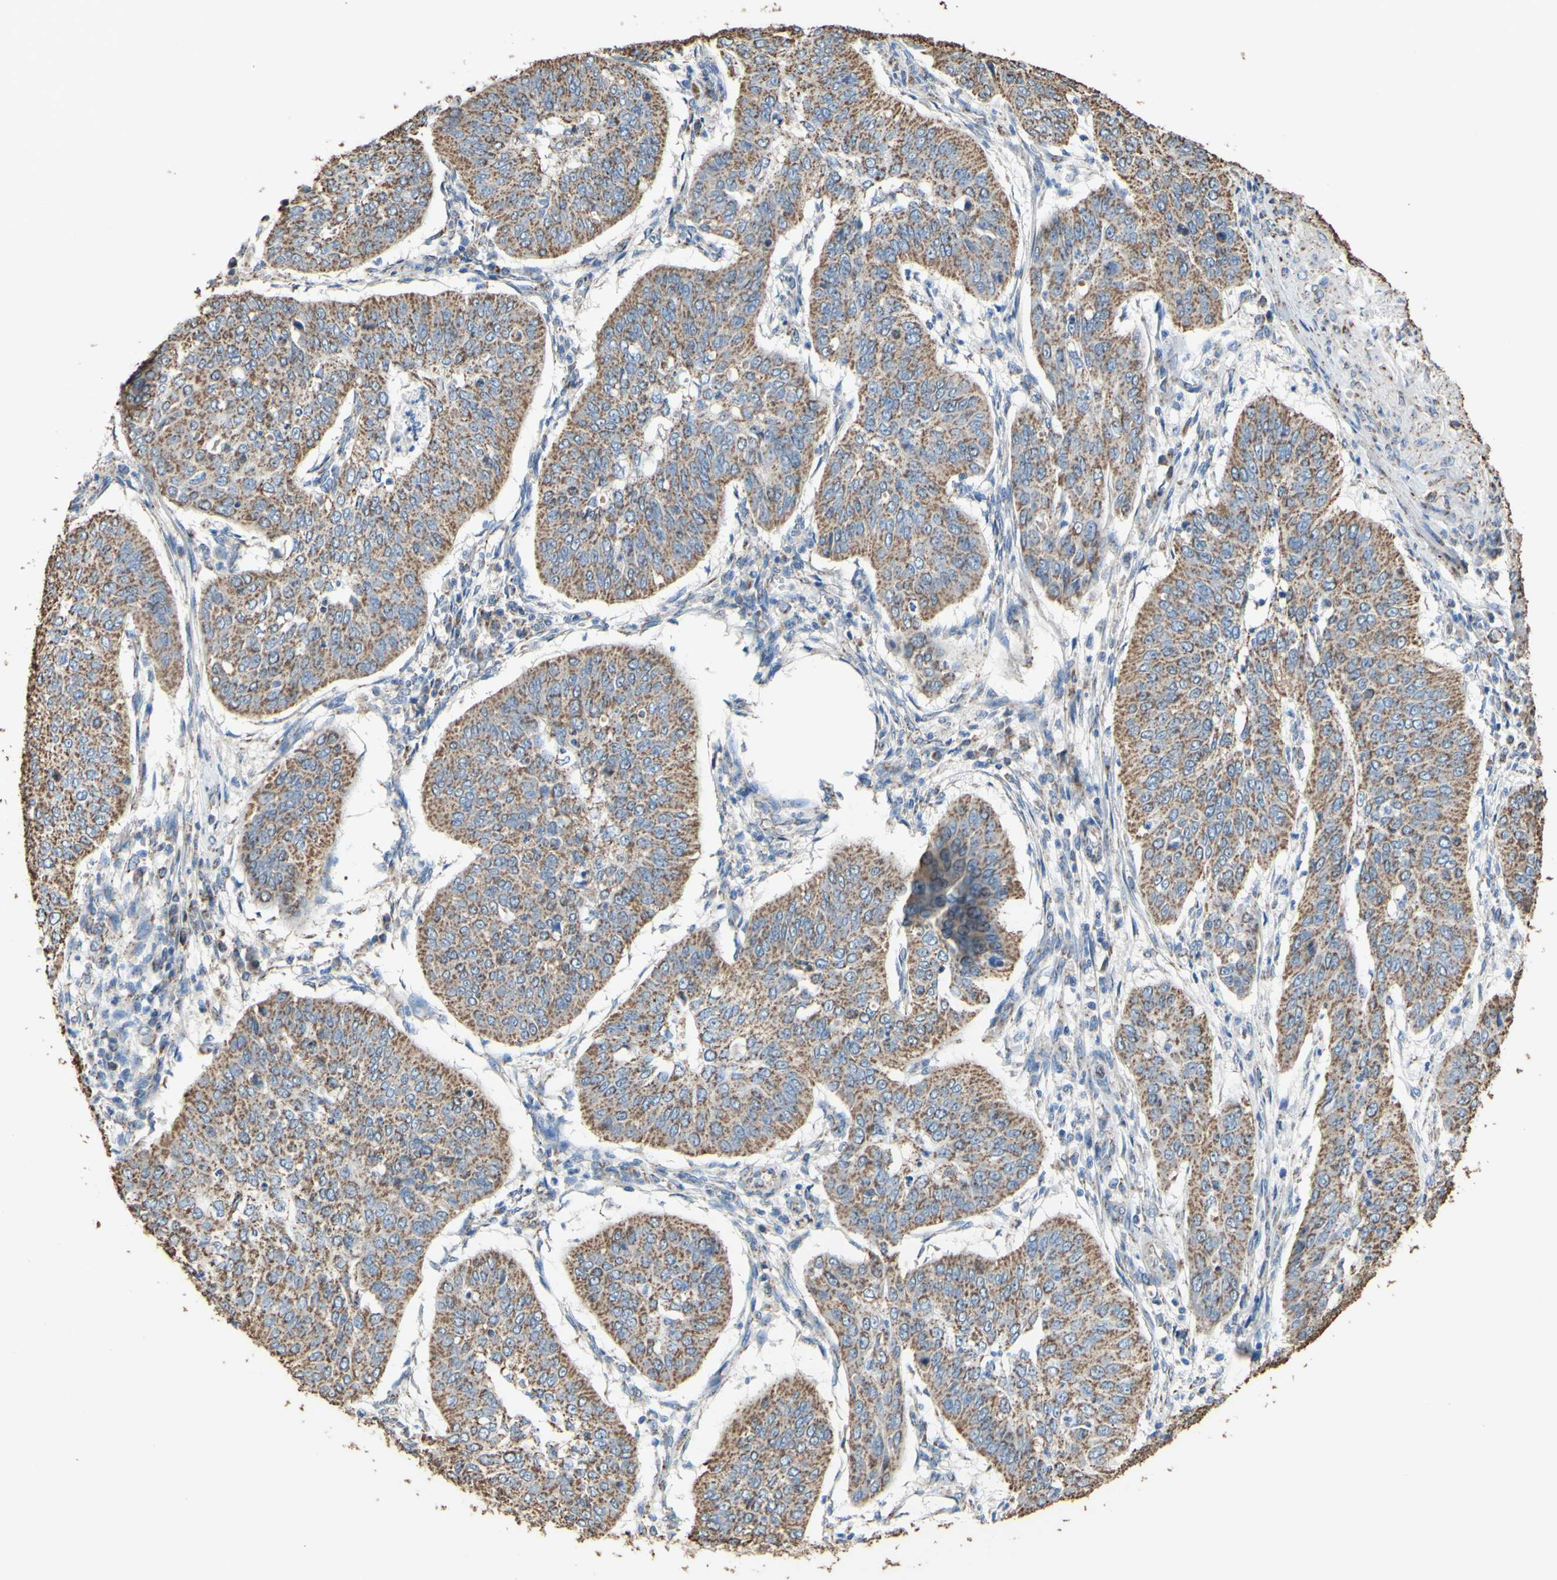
{"staining": {"intensity": "moderate", "quantity": ">75%", "location": "cytoplasmic/membranous"}, "tissue": "cervical cancer", "cell_type": "Tumor cells", "image_type": "cancer", "snomed": [{"axis": "morphology", "description": "Normal tissue, NOS"}, {"axis": "morphology", "description": "Squamous cell carcinoma, NOS"}, {"axis": "topography", "description": "Cervix"}], "caption": "Protein positivity by immunohistochemistry reveals moderate cytoplasmic/membranous expression in approximately >75% of tumor cells in squamous cell carcinoma (cervical). The staining was performed using DAB (3,3'-diaminobenzidine) to visualize the protein expression in brown, while the nuclei were stained in blue with hematoxylin (Magnification: 20x).", "gene": "CMKLR2", "patient": {"sex": "female", "age": 39}}